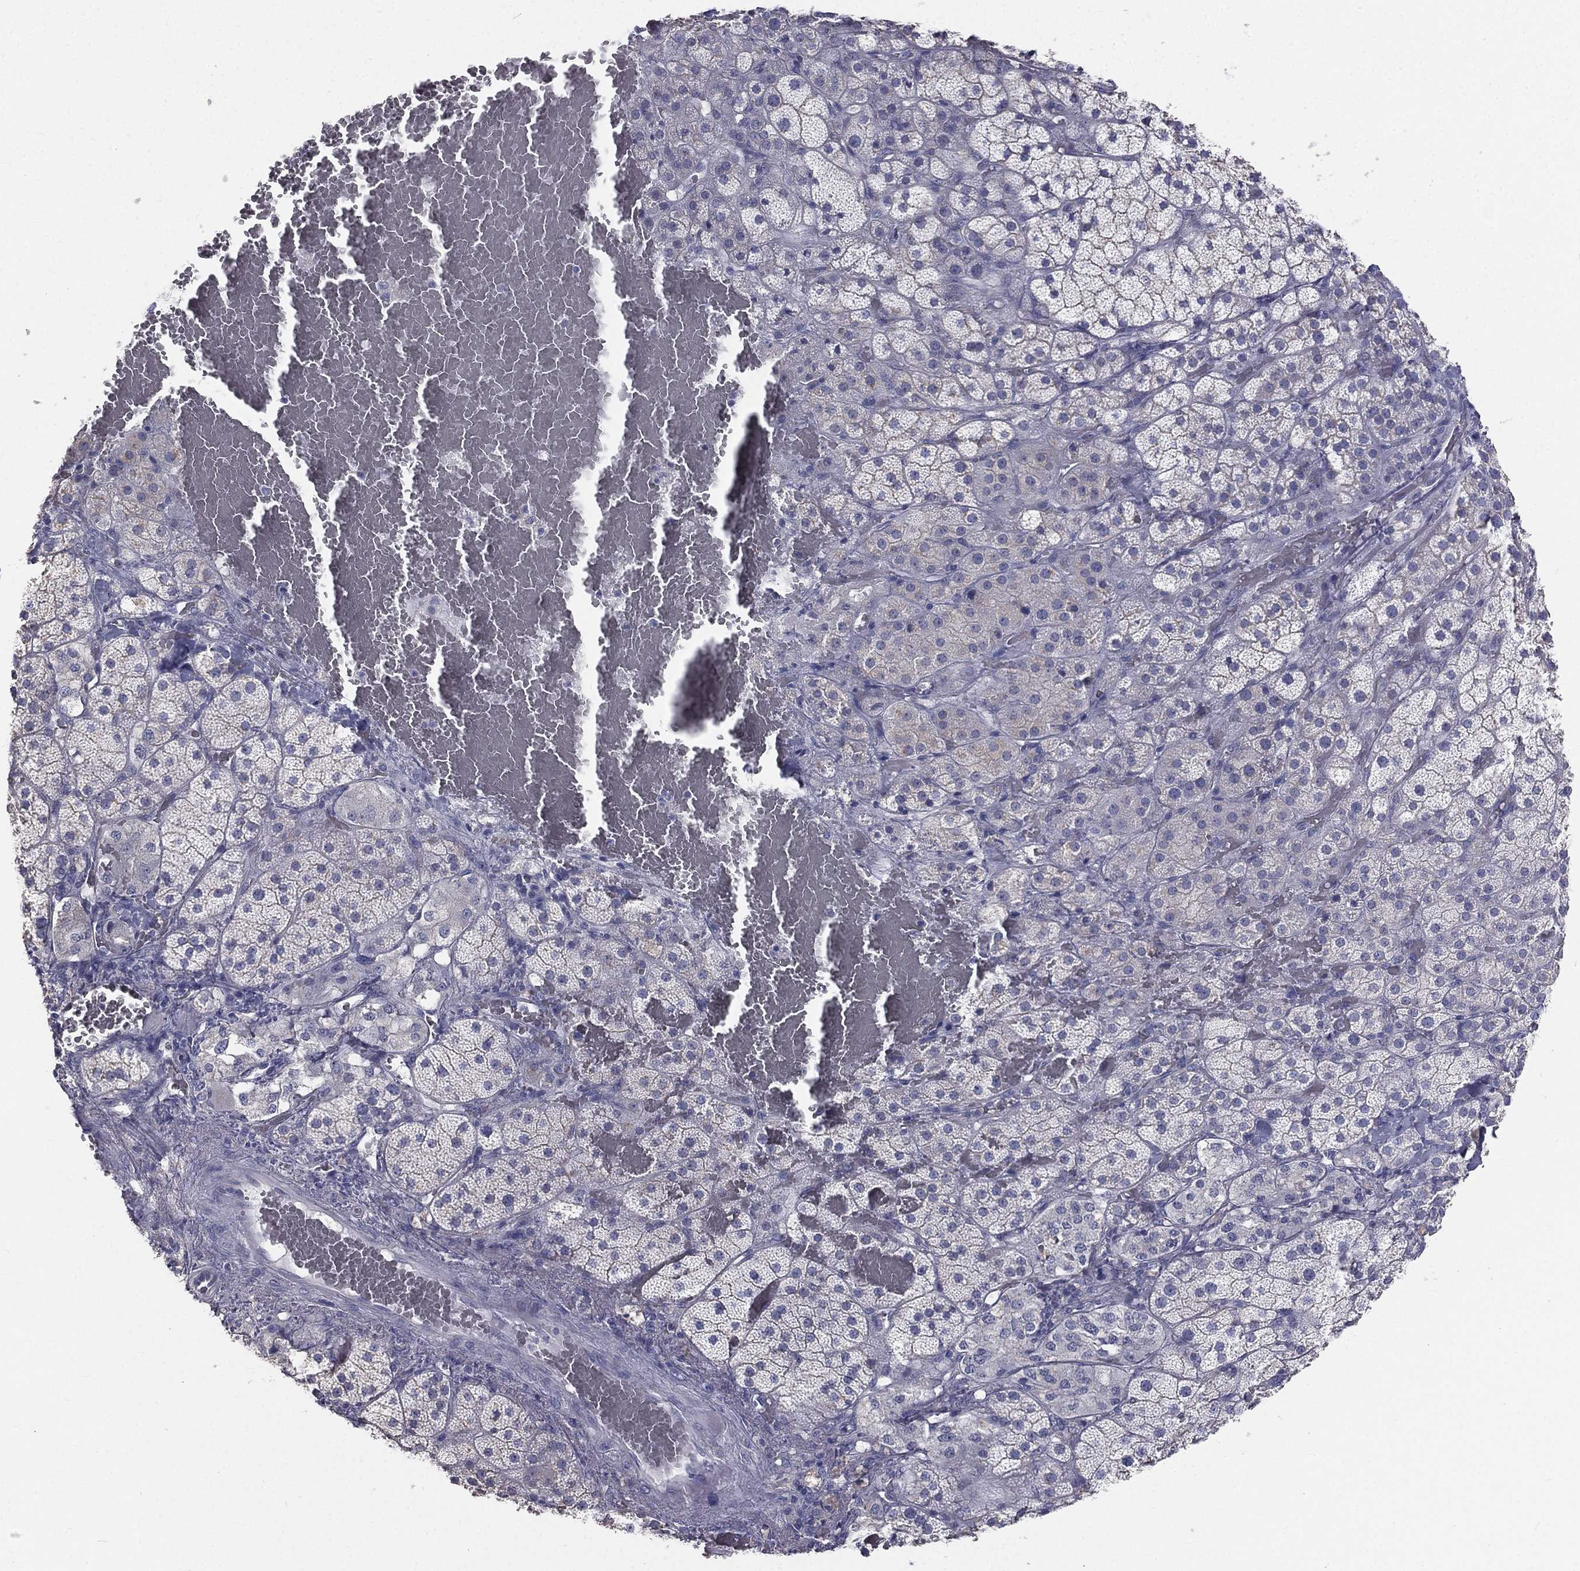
{"staining": {"intensity": "negative", "quantity": "none", "location": "none"}, "tissue": "adrenal gland", "cell_type": "Glandular cells", "image_type": "normal", "snomed": [{"axis": "morphology", "description": "Normal tissue, NOS"}, {"axis": "topography", "description": "Adrenal gland"}], "caption": "The image displays no staining of glandular cells in unremarkable adrenal gland.", "gene": "MUC13", "patient": {"sex": "male", "age": 57}}